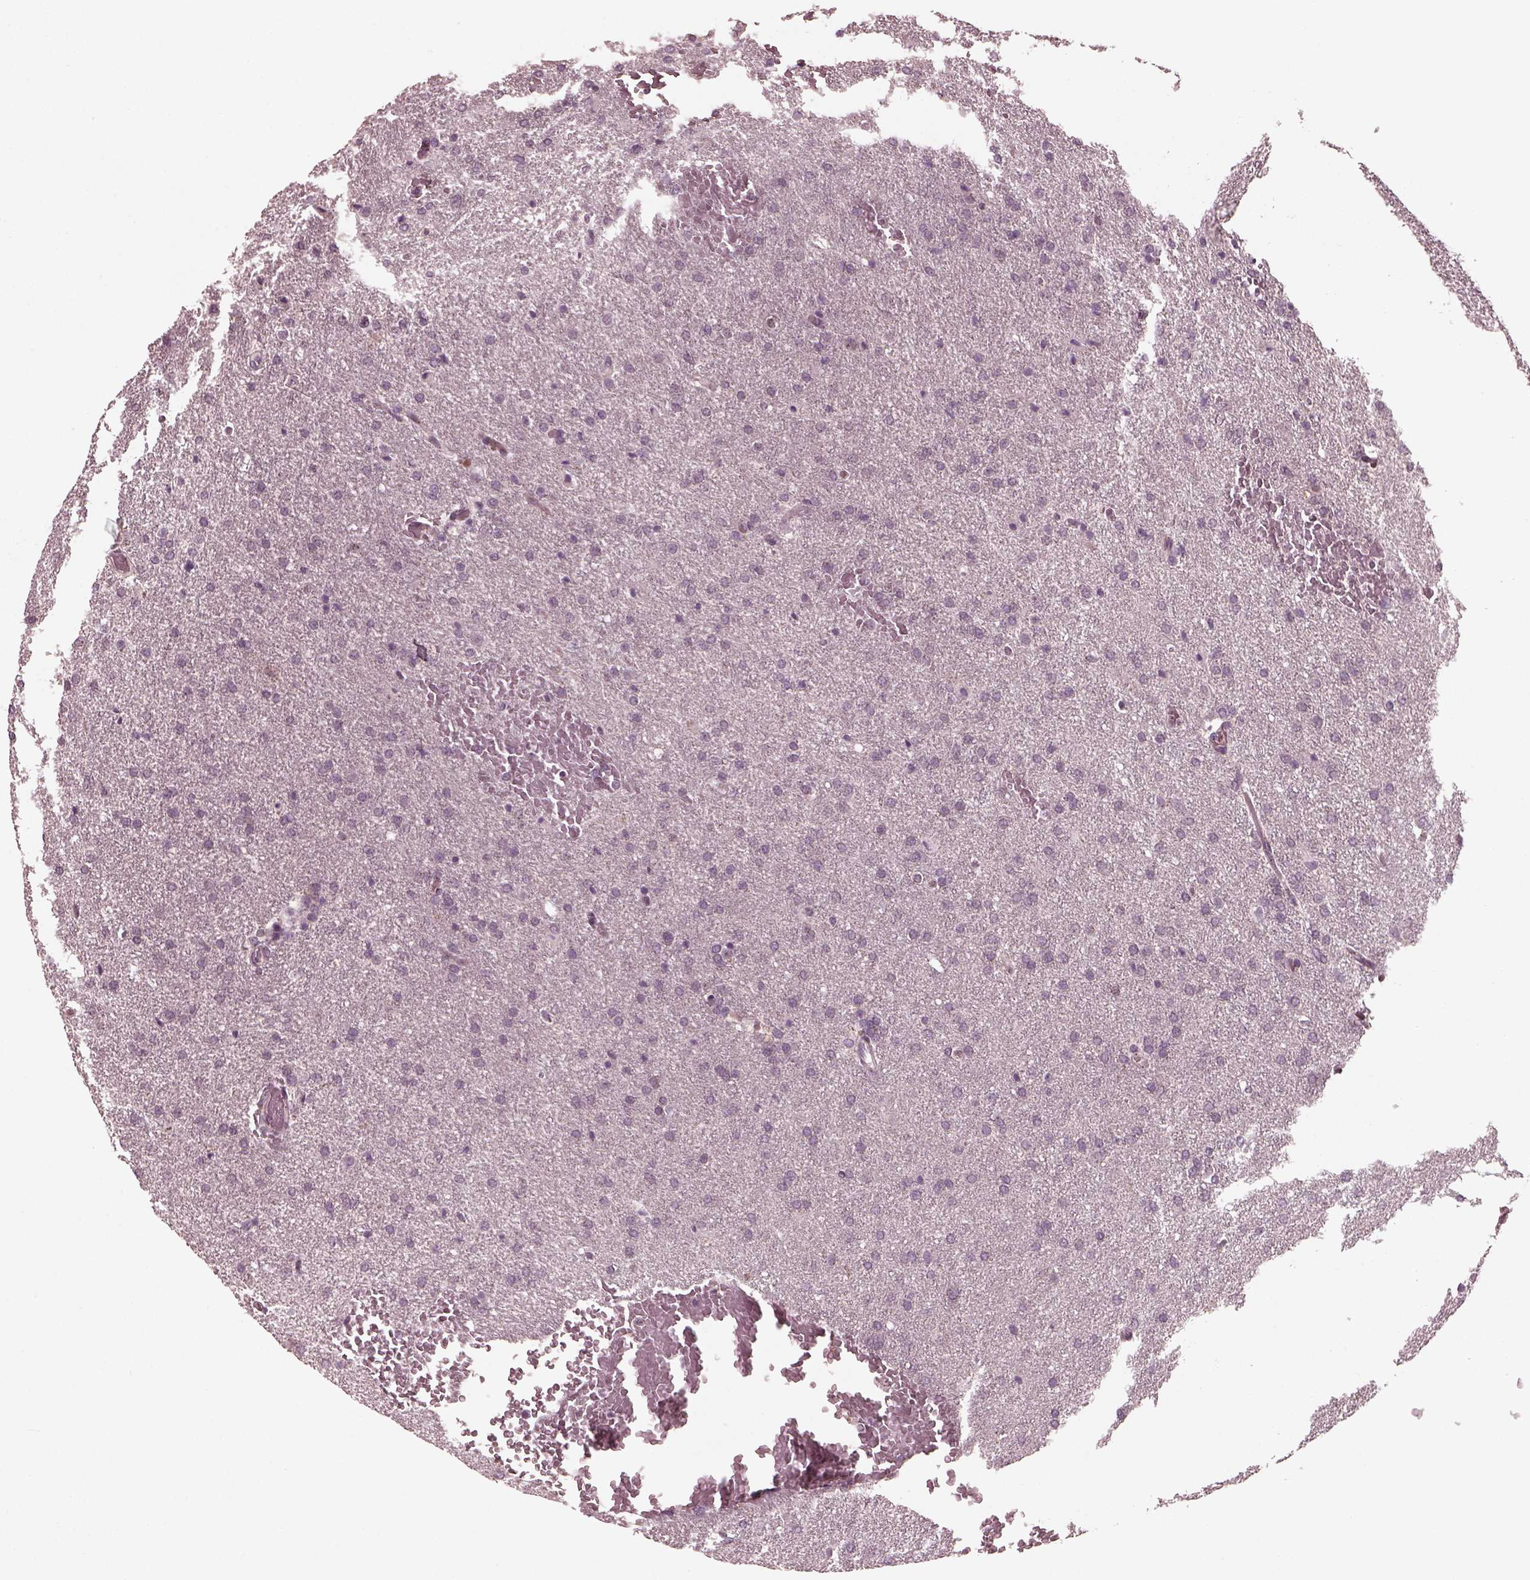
{"staining": {"intensity": "negative", "quantity": "none", "location": "none"}, "tissue": "glioma", "cell_type": "Tumor cells", "image_type": "cancer", "snomed": [{"axis": "morphology", "description": "Glioma, malignant, High grade"}, {"axis": "topography", "description": "Brain"}], "caption": "Immunohistochemistry histopathology image of malignant high-grade glioma stained for a protein (brown), which displays no expression in tumor cells. (Stains: DAB immunohistochemistry (IHC) with hematoxylin counter stain, Microscopy: brightfield microscopy at high magnification).", "gene": "SAXO1", "patient": {"sex": "male", "age": 68}}